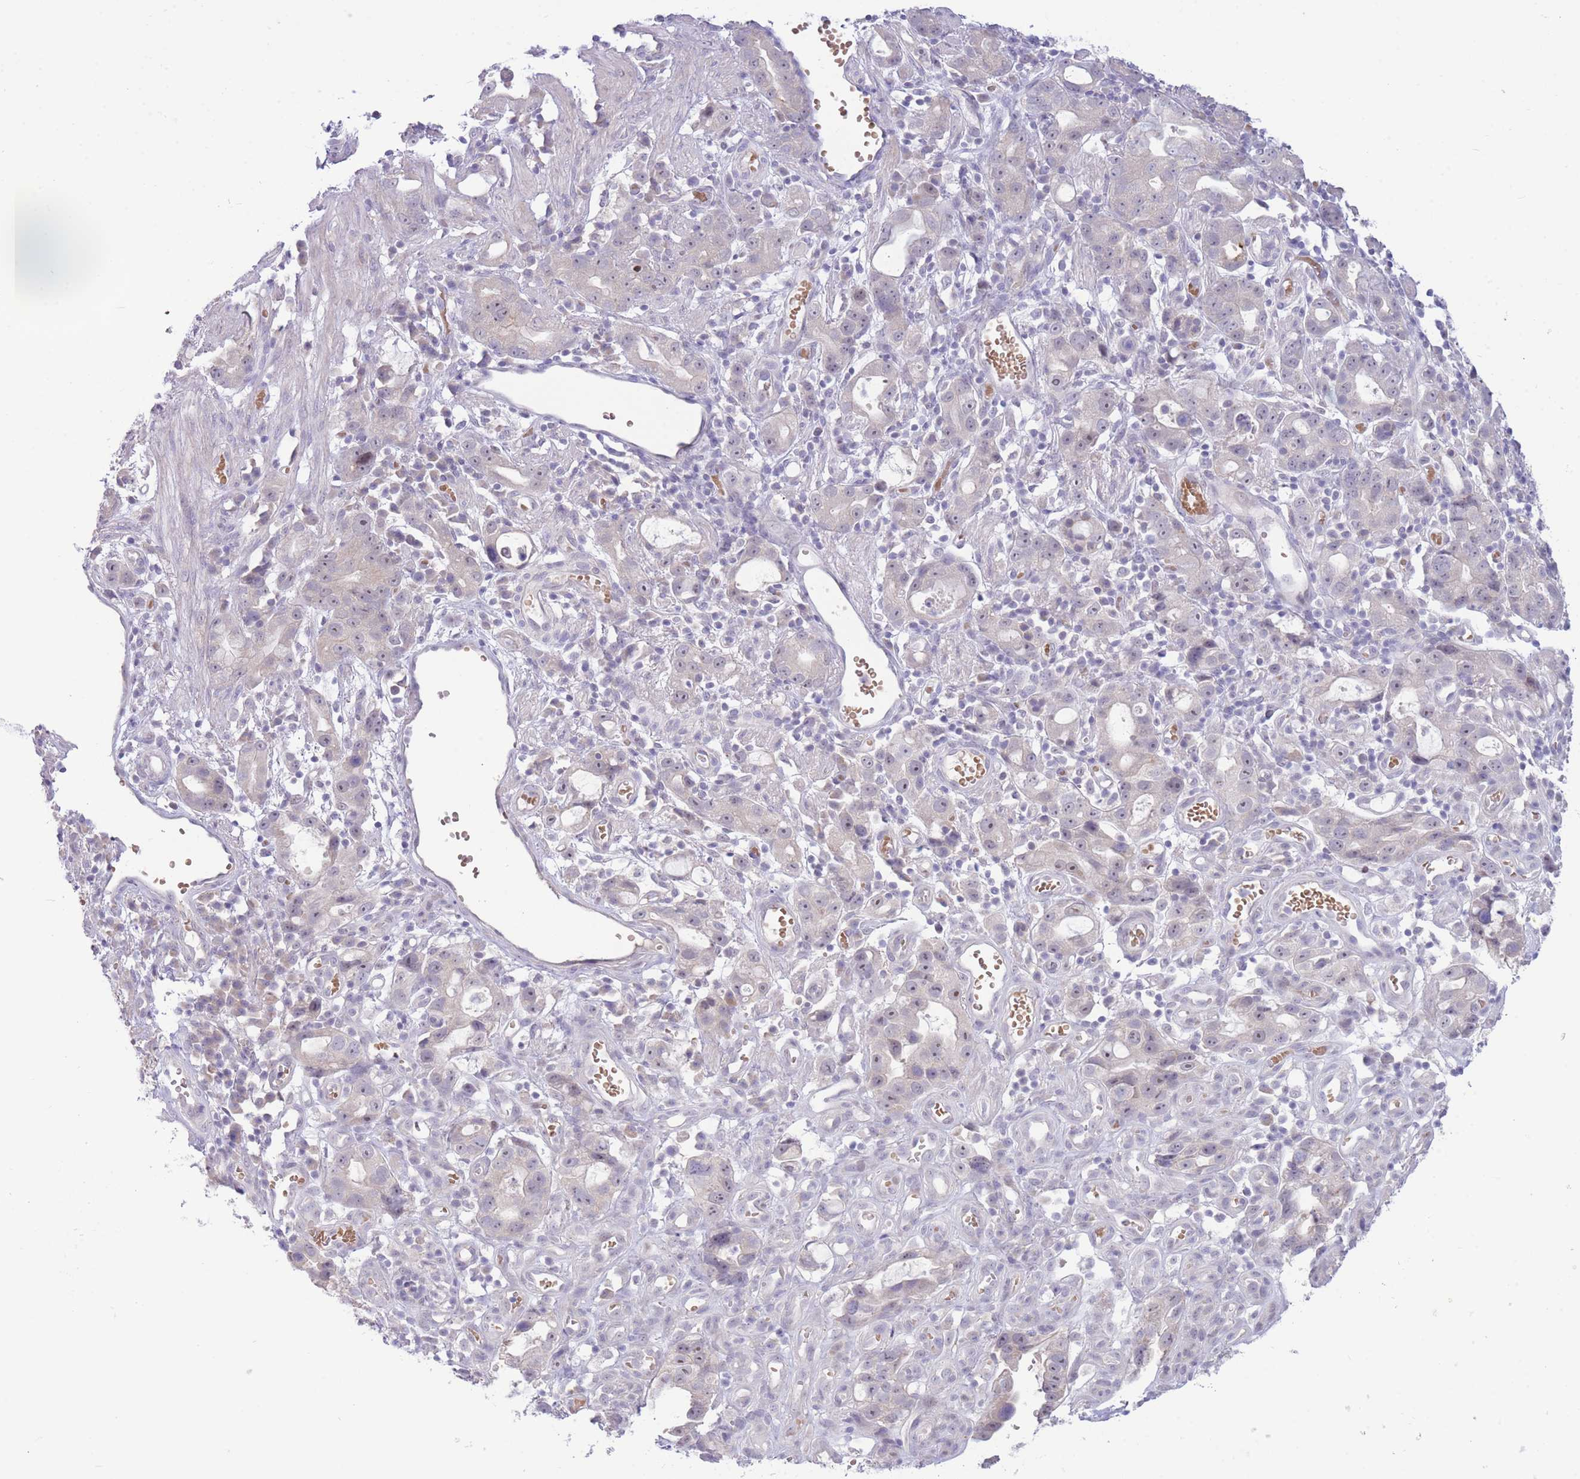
{"staining": {"intensity": "negative", "quantity": "none", "location": "none"}, "tissue": "stomach cancer", "cell_type": "Tumor cells", "image_type": "cancer", "snomed": [{"axis": "morphology", "description": "Adenocarcinoma, NOS"}, {"axis": "topography", "description": "Stomach"}], "caption": "Stomach cancer was stained to show a protein in brown. There is no significant positivity in tumor cells.", "gene": "FBXO46", "patient": {"sex": "male", "age": 55}}